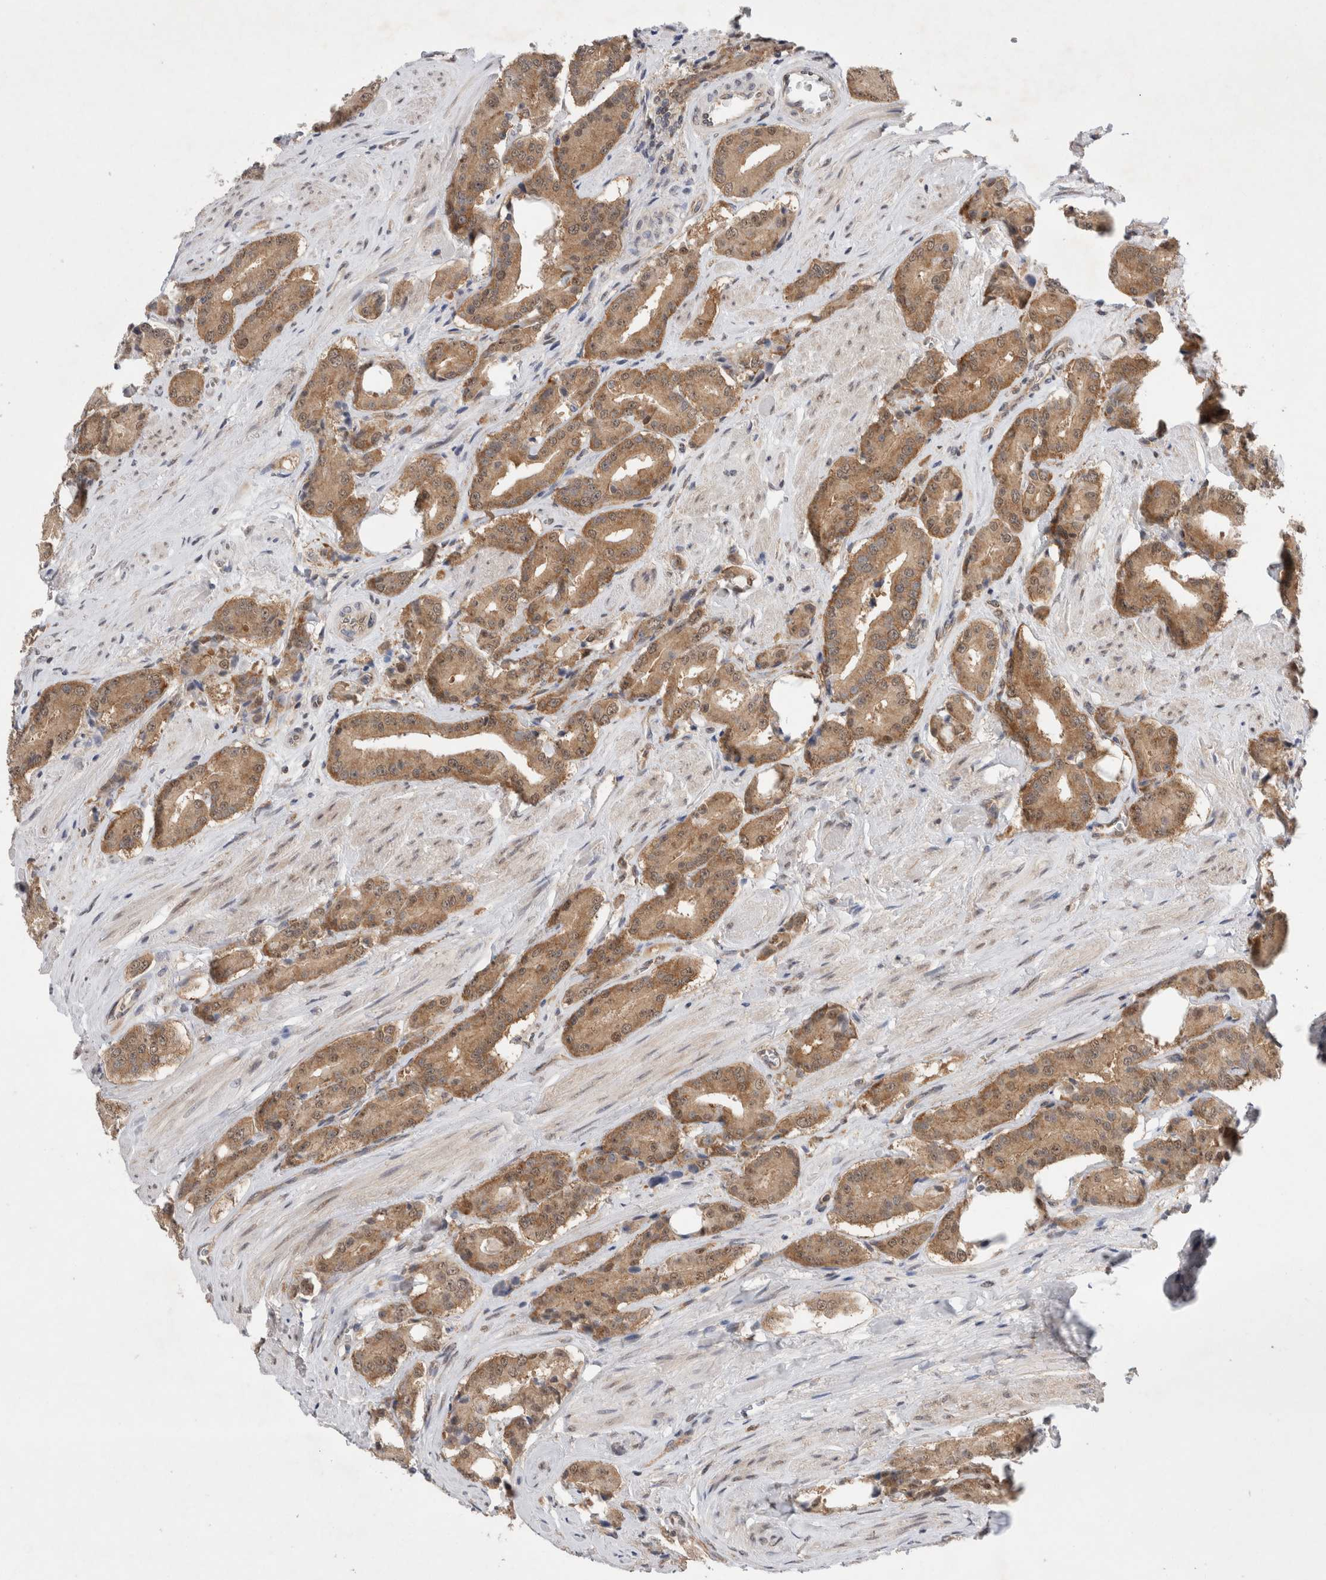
{"staining": {"intensity": "moderate", "quantity": ">75%", "location": "cytoplasmic/membranous"}, "tissue": "prostate cancer", "cell_type": "Tumor cells", "image_type": "cancer", "snomed": [{"axis": "morphology", "description": "Adenocarcinoma, High grade"}, {"axis": "topography", "description": "Prostate"}], "caption": "Human adenocarcinoma (high-grade) (prostate) stained for a protein (brown) shows moderate cytoplasmic/membranous positive expression in about >75% of tumor cells.", "gene": "WIPF2", "patient": {"sex": "male", "age": 71}}